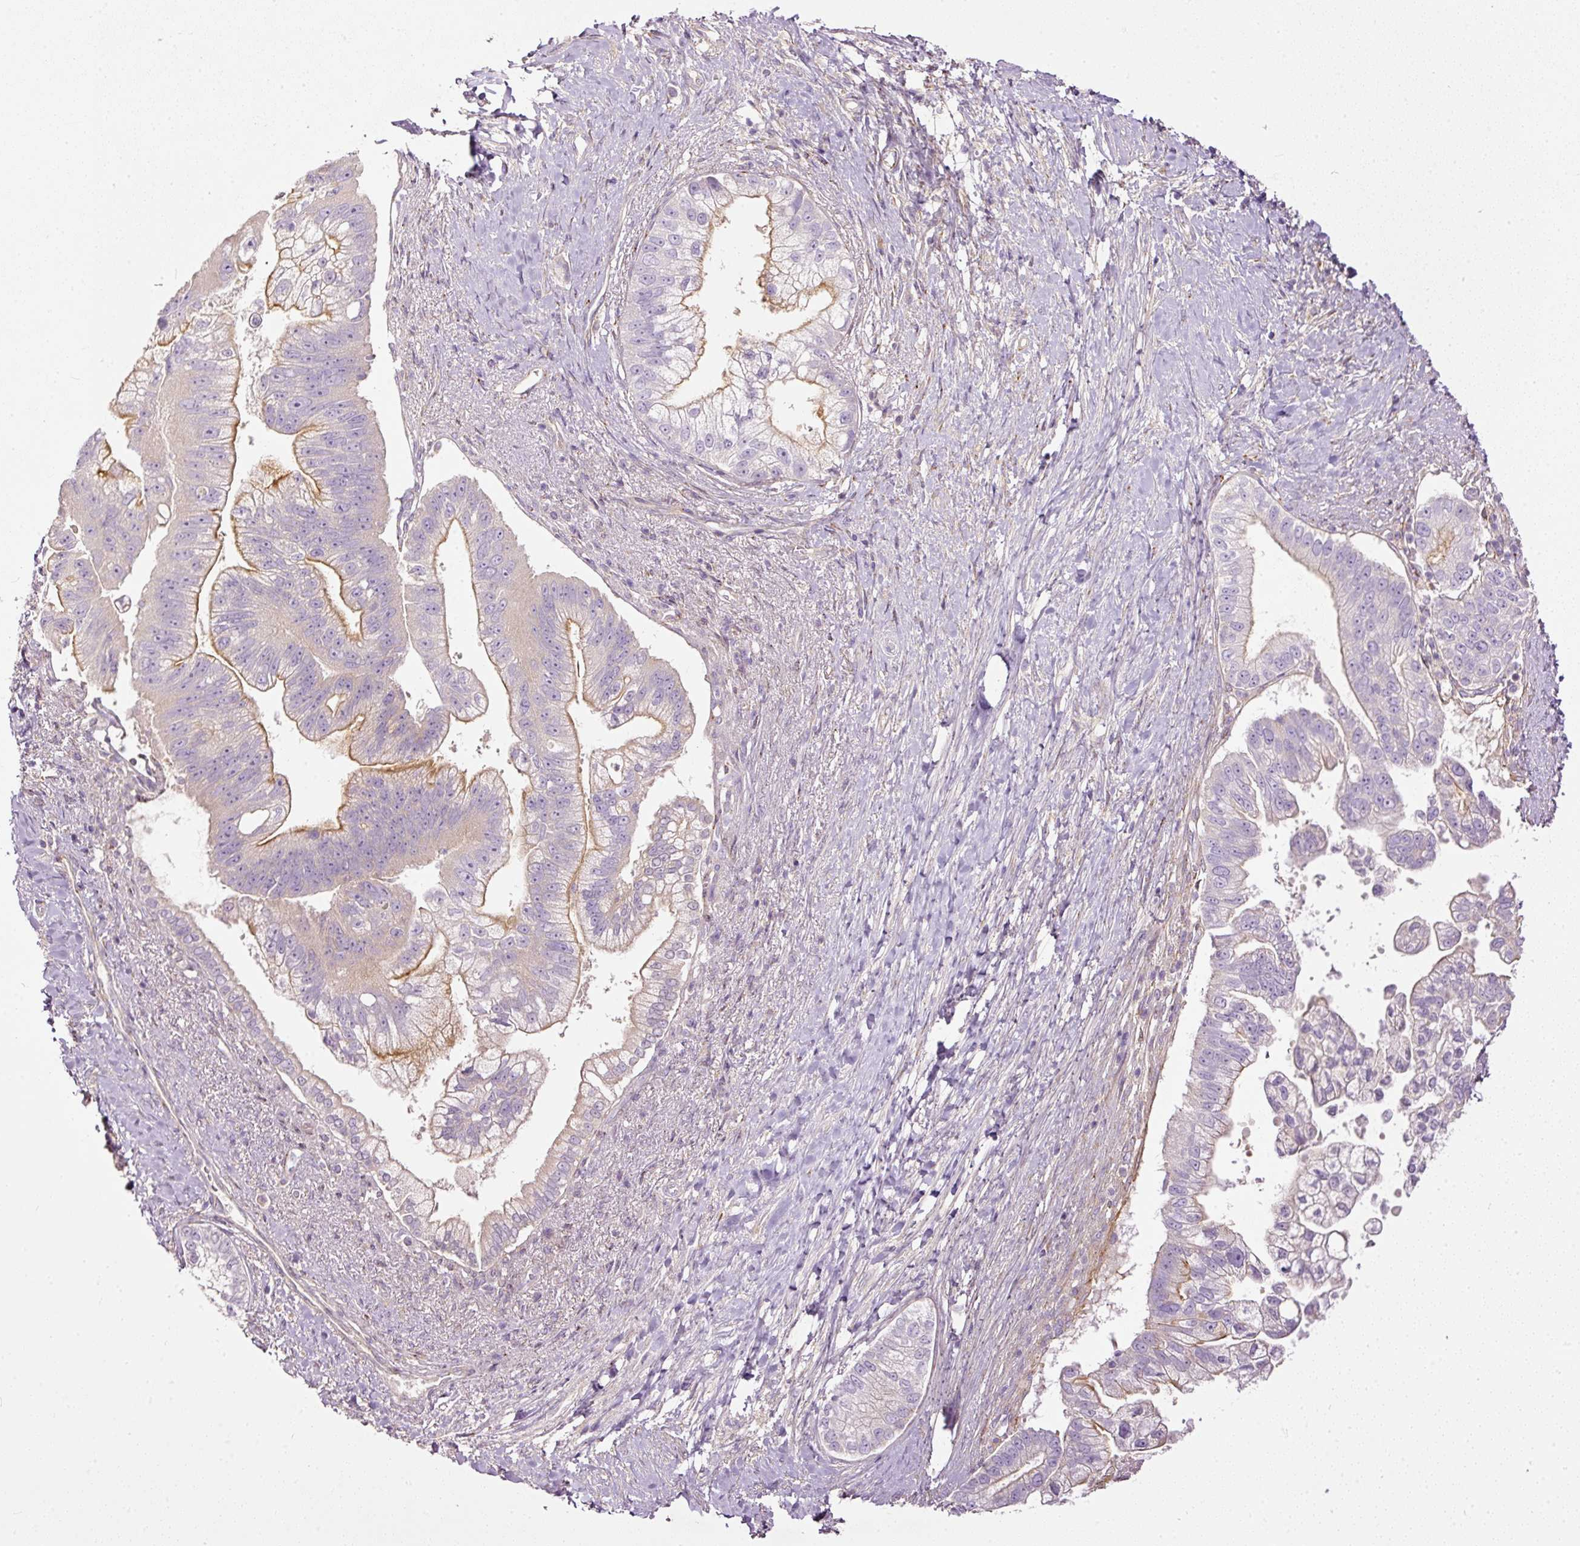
{"staining": {"intensity": "moderate", "quantity": "25%-75%", "location": "cytoplasmic/membranous"}, "tissue": "pancreatic cancer", "cell_type": "Tumor cells", "image_type": "cancer", "snomed": [{"axis": "morphology", "description": "Adenocarcinoma, NOS"}, {"axis": "topography", "description": "Pancreas"}], "caption": "Immunohistochemistry (IHC) photomicrograph of pancreatic cancer stained for a protein (brown), which demonstrates medium levels of moderate cytoplasmic/membranous positivity in about 25%-75% of tumor cells.", "gene": "PAQR9", "patient": {"sex": "male", "age": 70}}